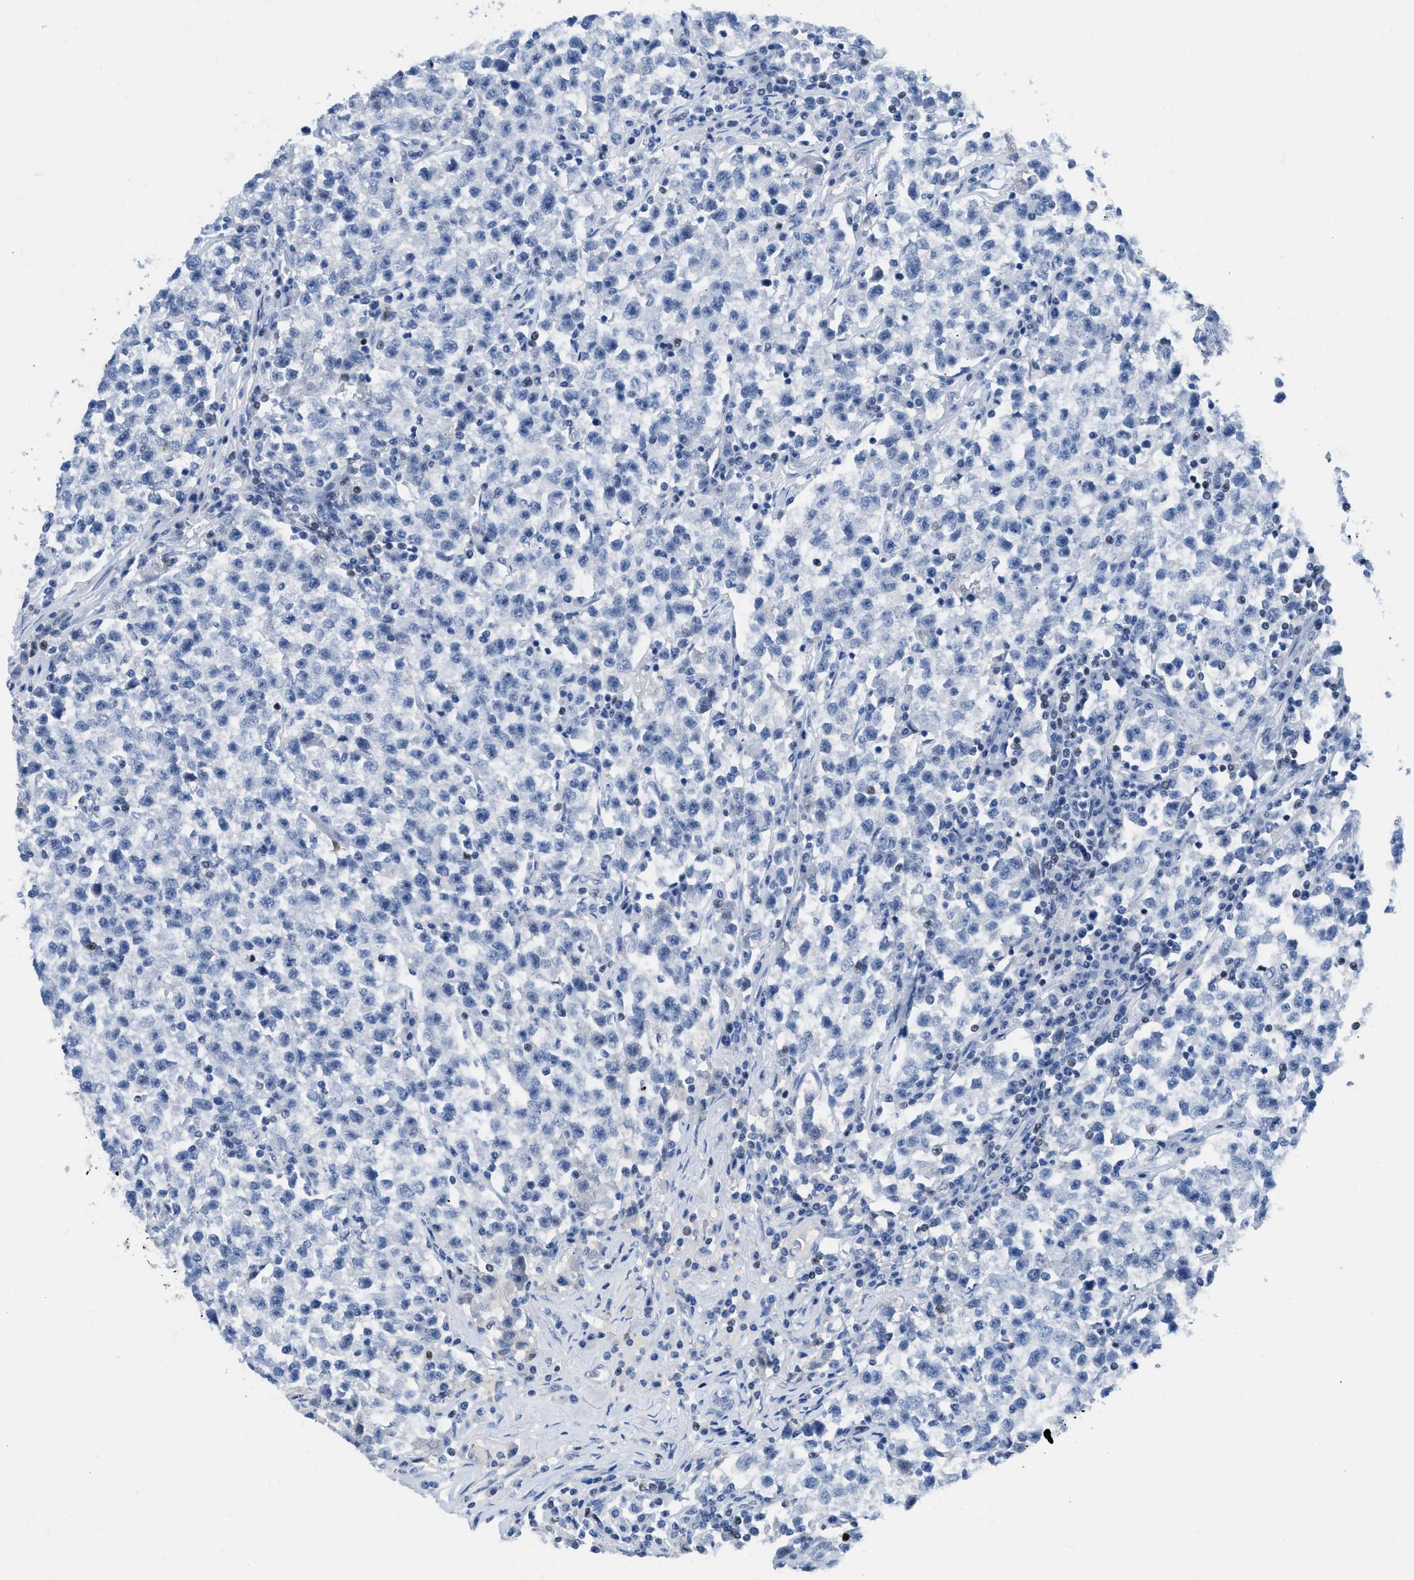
{"staining": {"intensity": "negative", "quantity": "none", "location": "none"}, "tissue": "testis cancer", "cell_type": "Tumor cells", "image_type": "cancer", "snomed": [{"axis": "morphology", "description": "Seminoma, NOS"}, {"axis": "topography", "description": "Testis"}], "caption": "This image is of testis cancer (seminoma) stained with immunohistochemistry (IHC) to label a protein in brown with the nuclei are counter-stained blue. There is no staining in tumor cells. (Stains: DAB (3,3'-diaminobenzidine) immunohistochemistry (IHC) with hematoxylin counter stain, Microscopy: brightfield microscopy at high magnification).", "gene": "TCF7", "patient": {"sex": "male", "age": 22}}